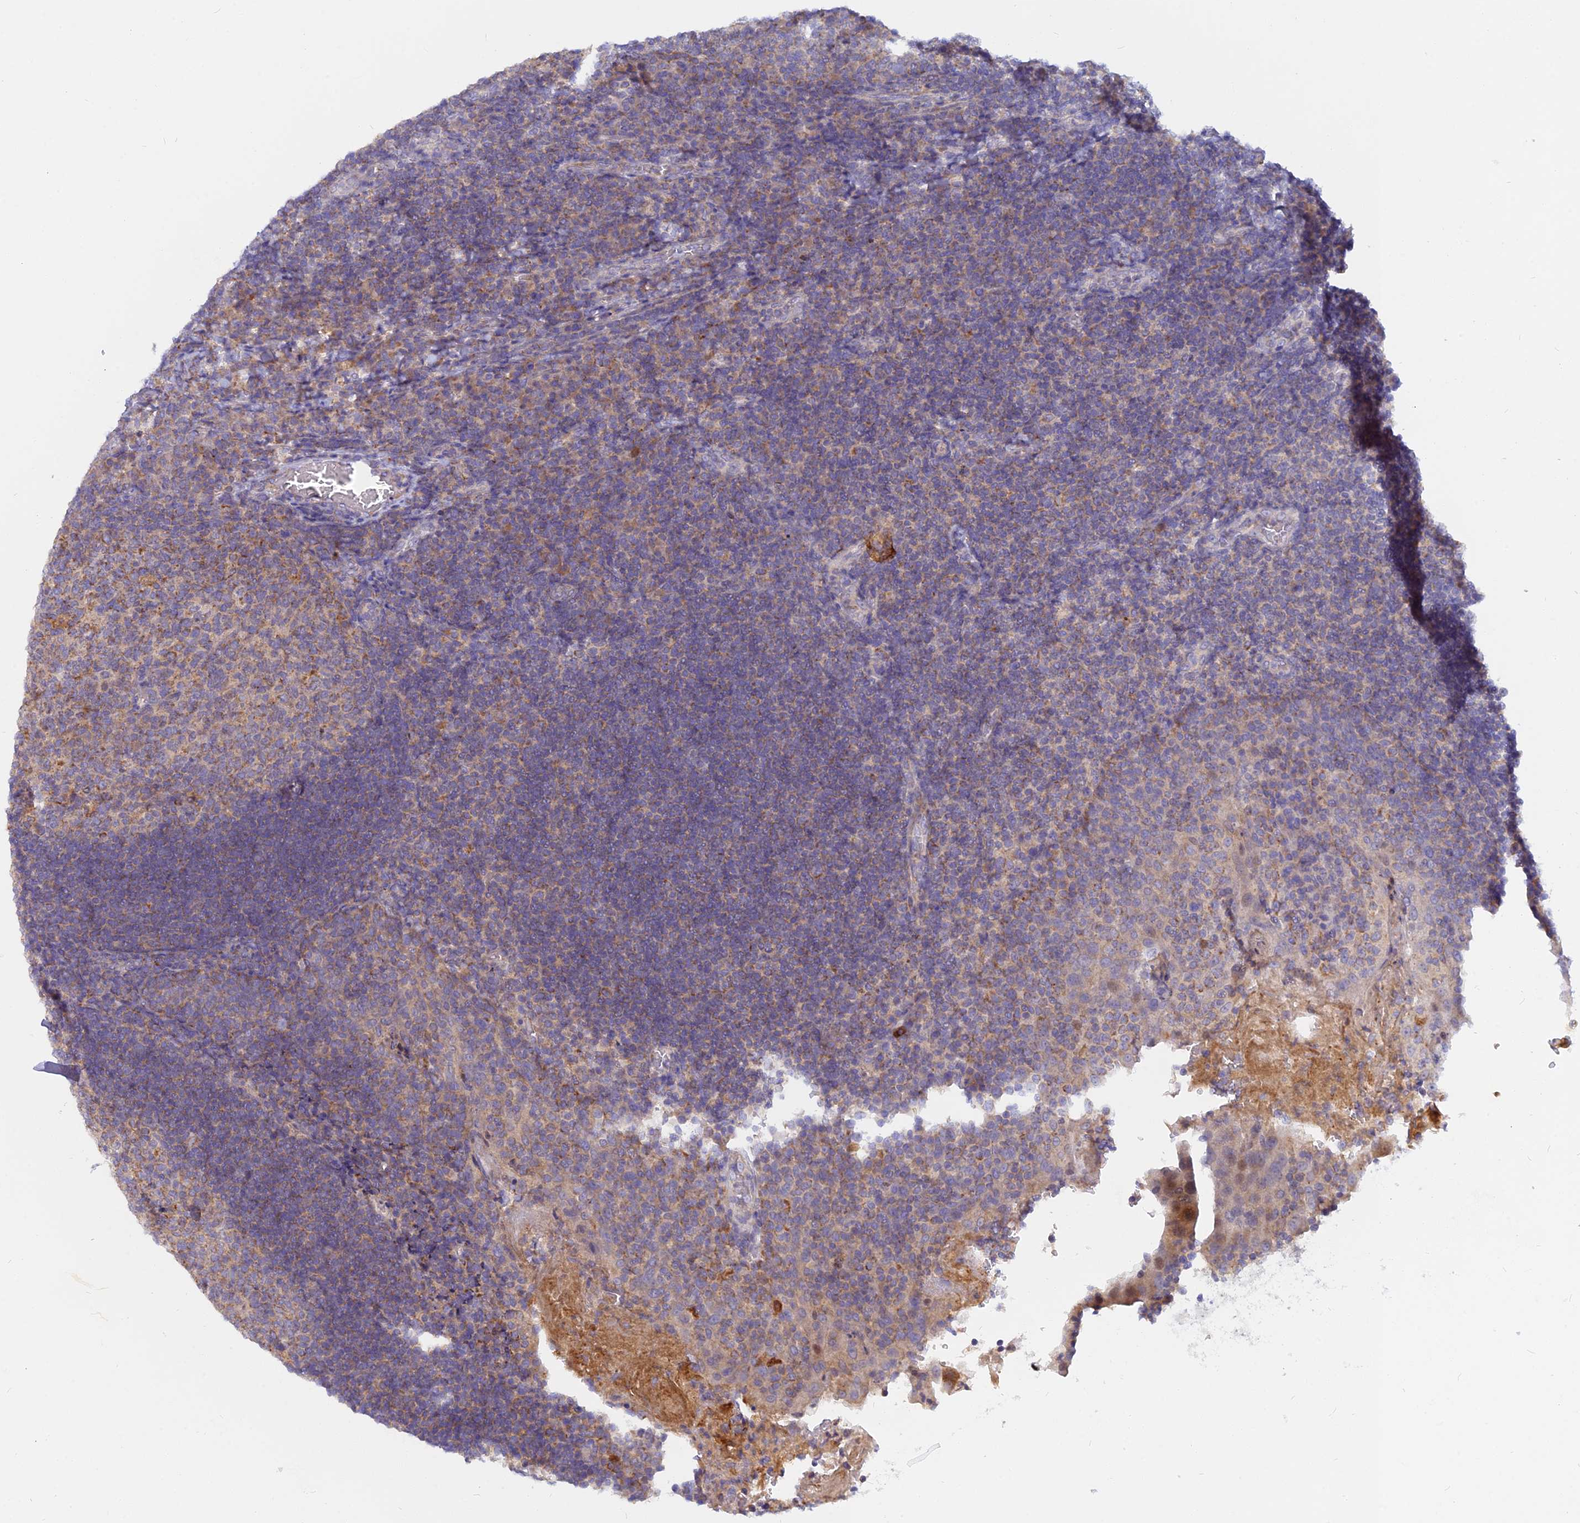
{"staining": {"intensity": "moderate", "quantity": "25%-75%", "location": "cytoplasmic/membranous"}, "tissue": "tonsil", "cell_type": "Germinal center cells", "image_type": "normal", "snomed": [{"axis": "morphology", "description": "Normal tissue, NOS"}, {"axis": "topography", "description": "Tonsil"}], "caption": "Protein staining of benign tonsil displays moderate cytoplasmic/membranous positivity in approximately 25%-75% of germinal center cells.", "gene": "CACNA1B", "patient": {"sex": "male", "age": 17}}